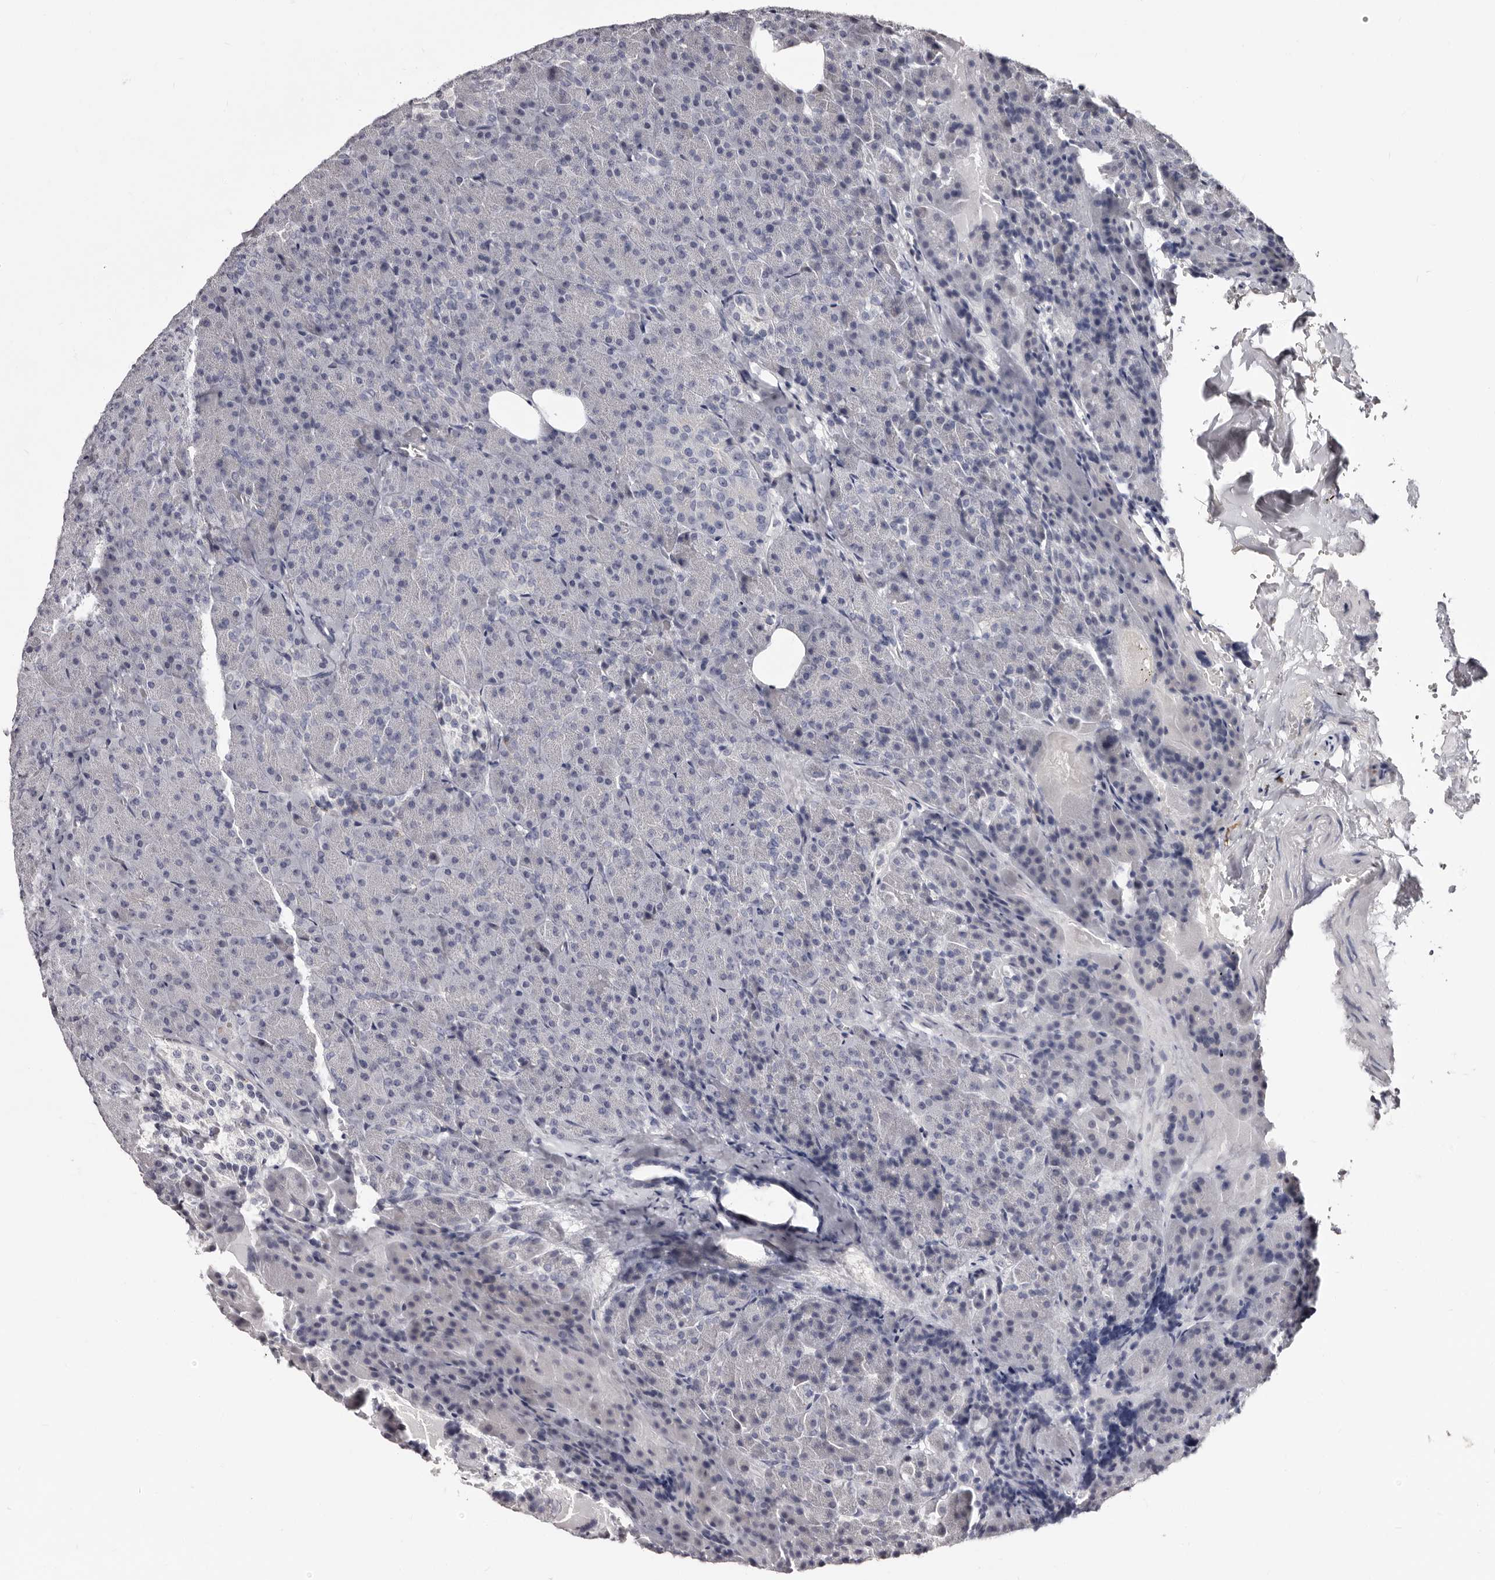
{"staining": {"intensity": "negative", "quantity": "none", "location": "none"}, "tissue": "pancreas", "cell_type": "Exocrine glandular cells", "image_type": "normal", "snomed": [{"axis": "morphology", "description": "Normal tissue, NOS"}, {"axis": "morphology", "description": "Carcinoid, malignant, NOS"}, {"axis": "topography", "description": "Pancreas"}], "caption": "IHC micrograph of normal human pancreas stained for a protein (brown), which demonstrates no expression in exocrine glandular cells.", "gene": "TBC1D22B", "patient": {"sex": "female", "age": 35}}